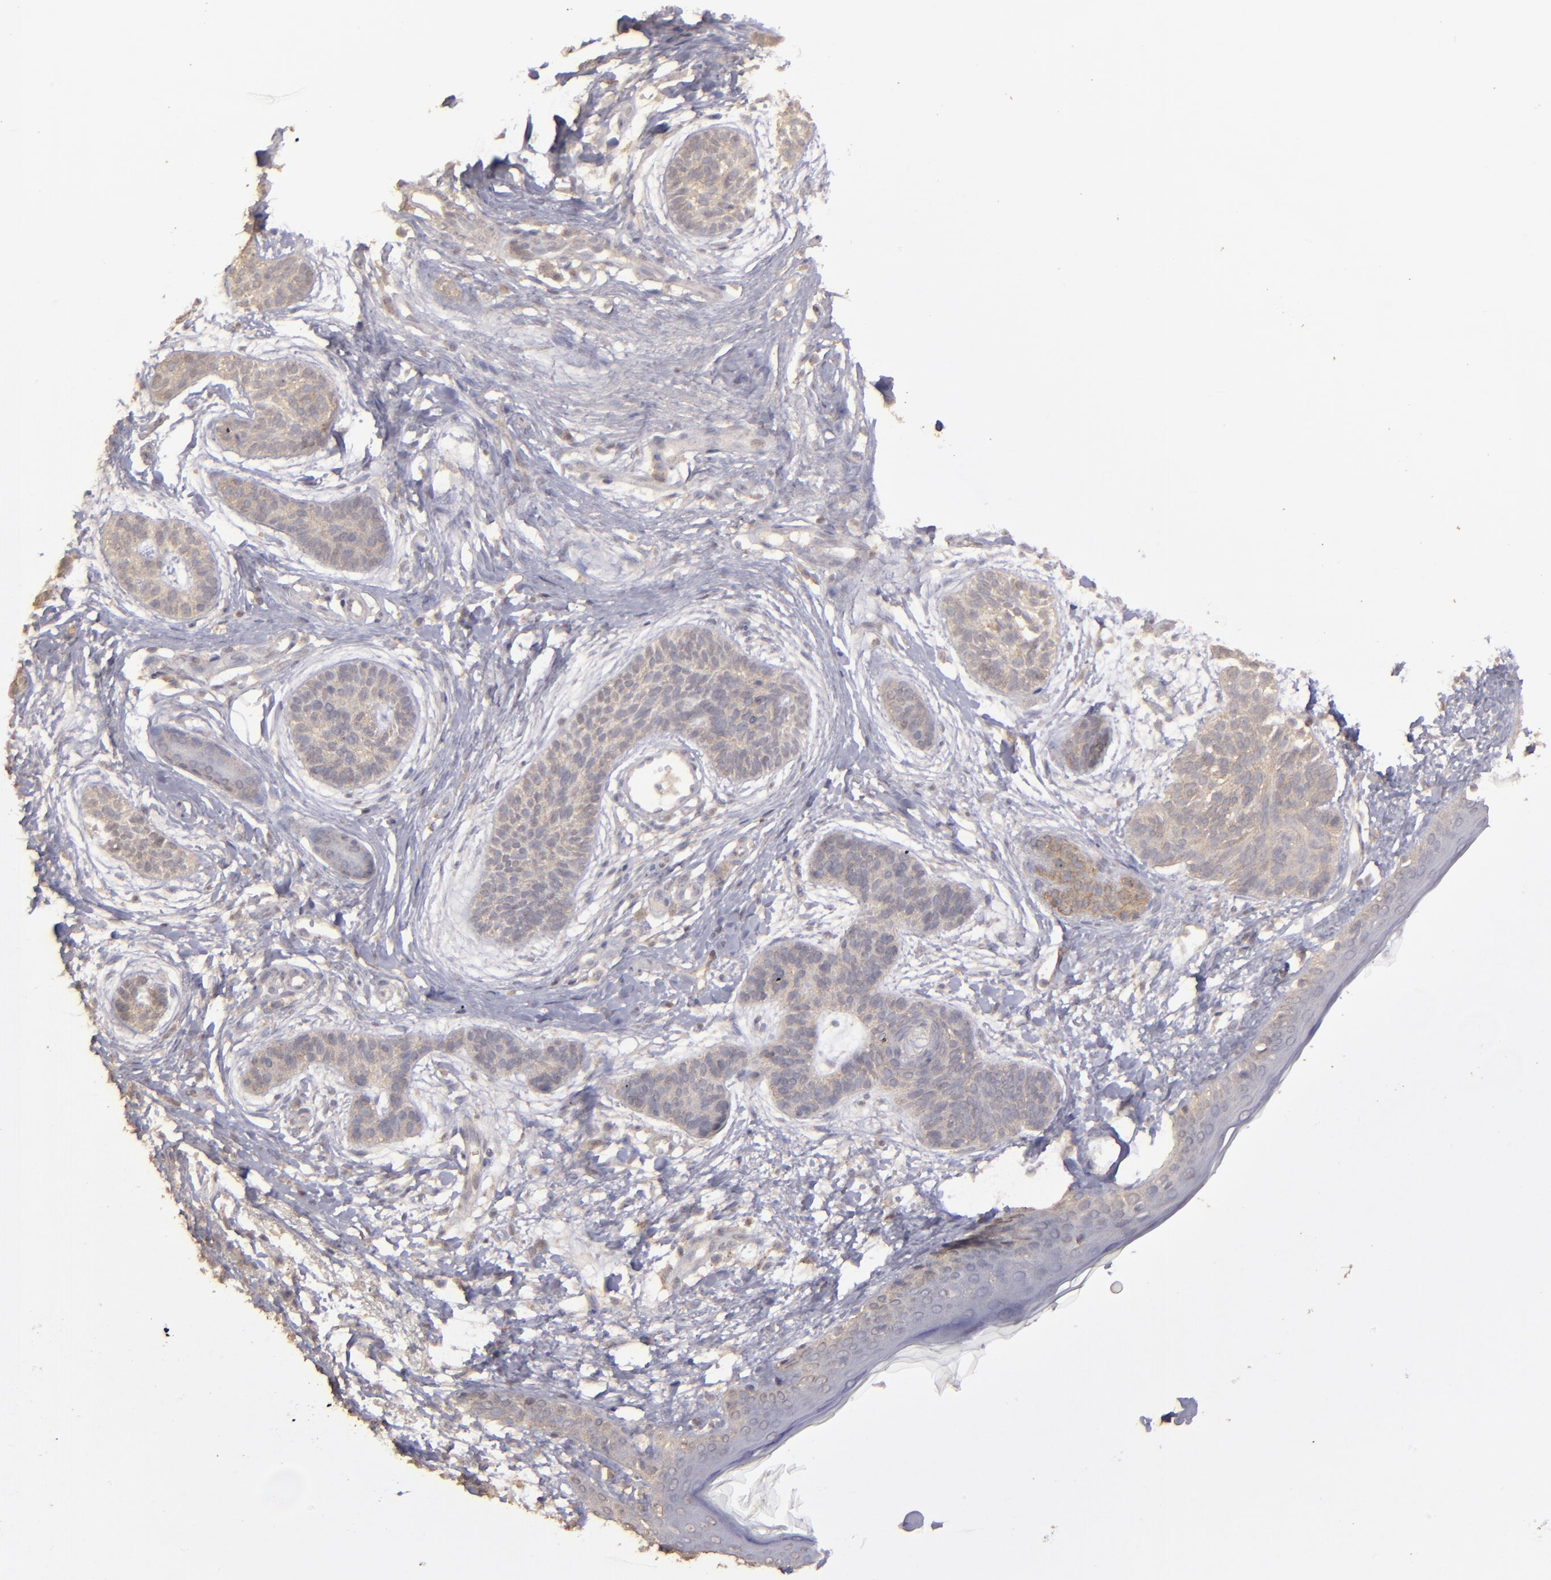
{"staining": {"intensity": "weak", "quantity": ">75%", "location": "cytoplasmic/membranous"}, "tissue": "skin cancer", "cell_type": "Tumor cells", "image_type": "cancer", "snomed": [{"axis": "morphology", "description": "Normal tissue, NOS"}, {"axis": "morphology", "description": "Basal cell carcinoma"}, {"axis": "topography", "description": "Skin"}], "caption": "Protein expression analysis of basal cell carcinoma (skin) exhibits weak cytoplasmic/membranous staining in about >75% of tumor cells. Ihc stains the protein in brown and the nuclei are stained blue.", "gene": "FAT1", "patient": {"sex": "male", "age": 63}}